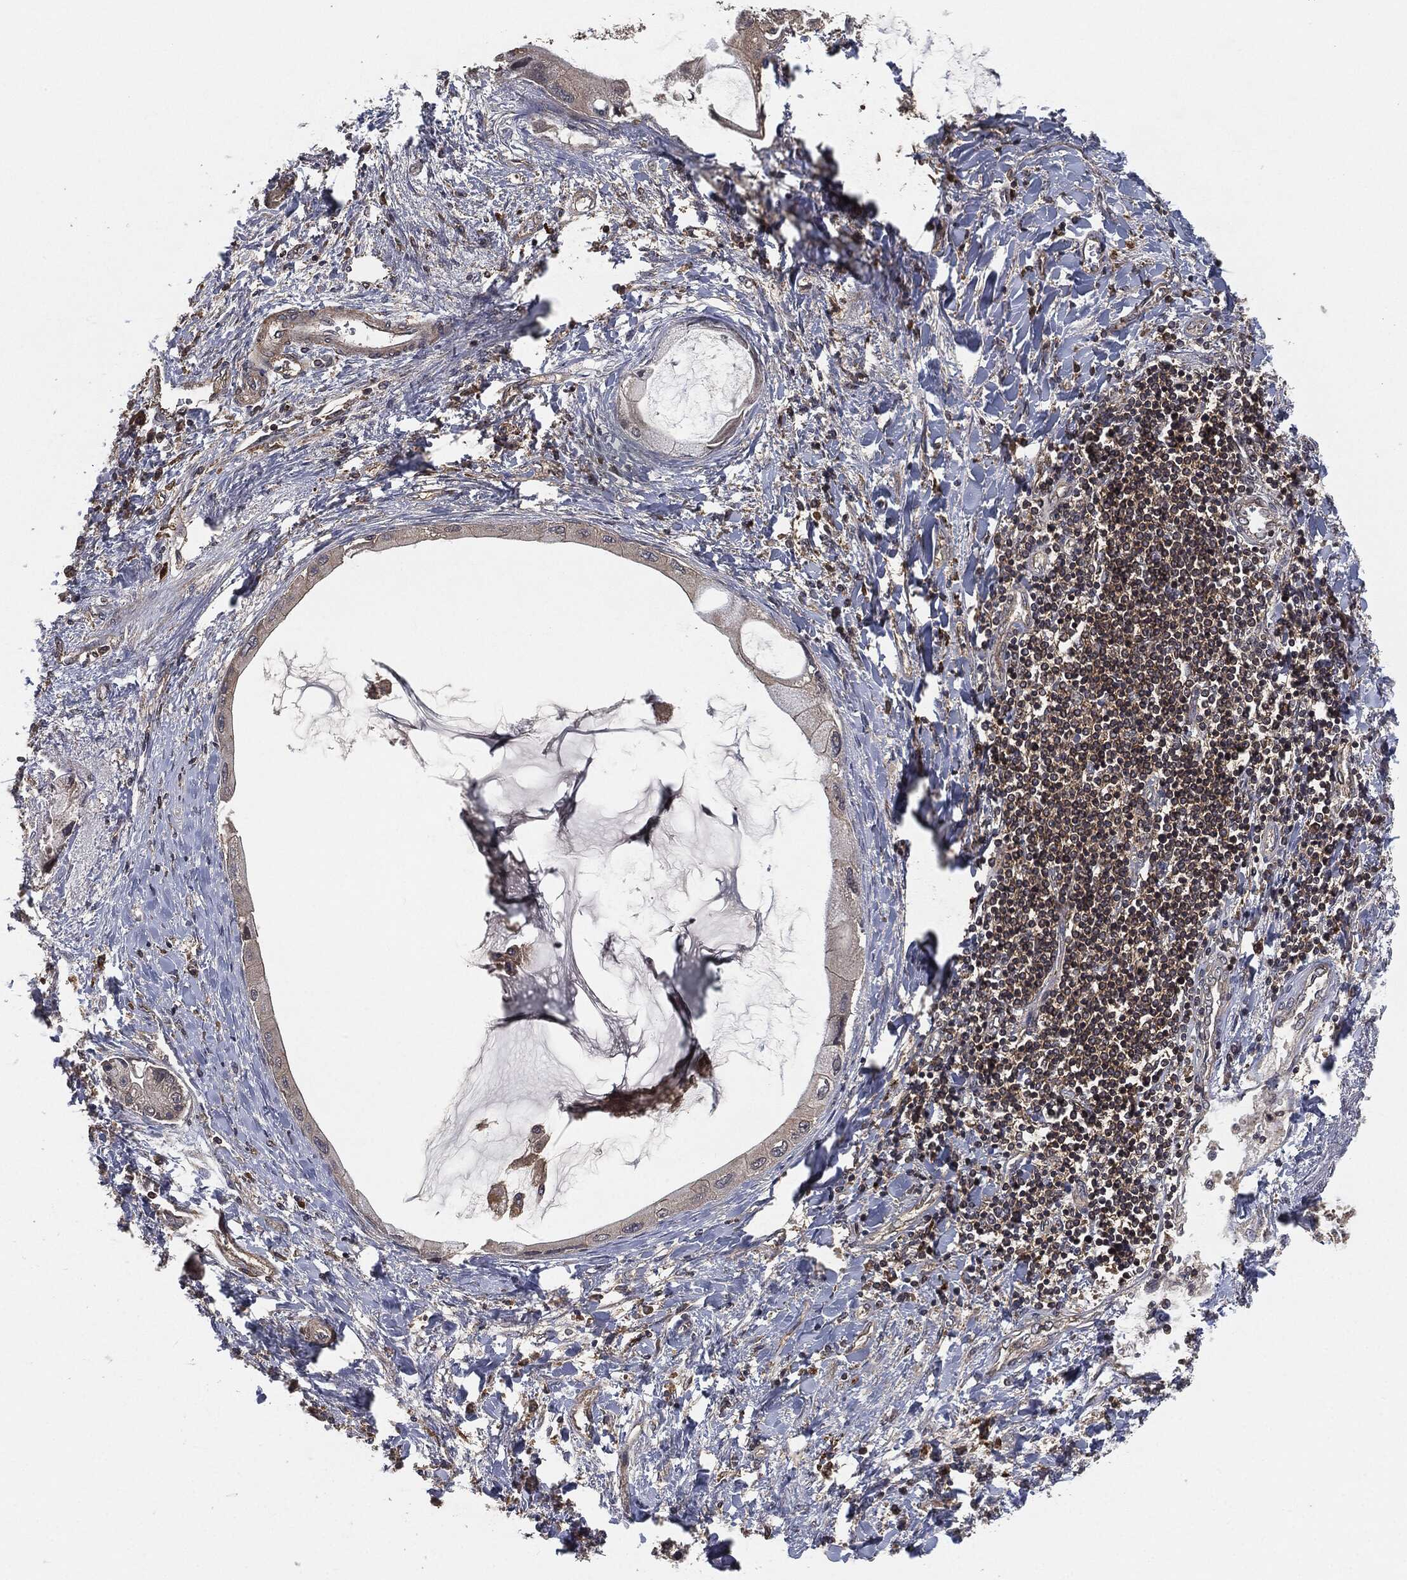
{"staining": {"intensity": "moderate", "quantity": "<25%", "location": "cytoplasmic/membranous"}, "tissue": "liver cancer", "cell_type": "Tumor cells", "image_type": "cancer", "snomed": [{"axis": "morphology", "description": "Cholangiocarcinoma"}, {"axis": "topography", "description": "Liver"}], "caption": "Tumor cells show low levels of moderate cytoplasmic/membranous expression in about <25% of cells in liver cancer (cholangiocarcinoma).", "gene": "ERBIN", "patient": {"sex": "male", "age": 50}}